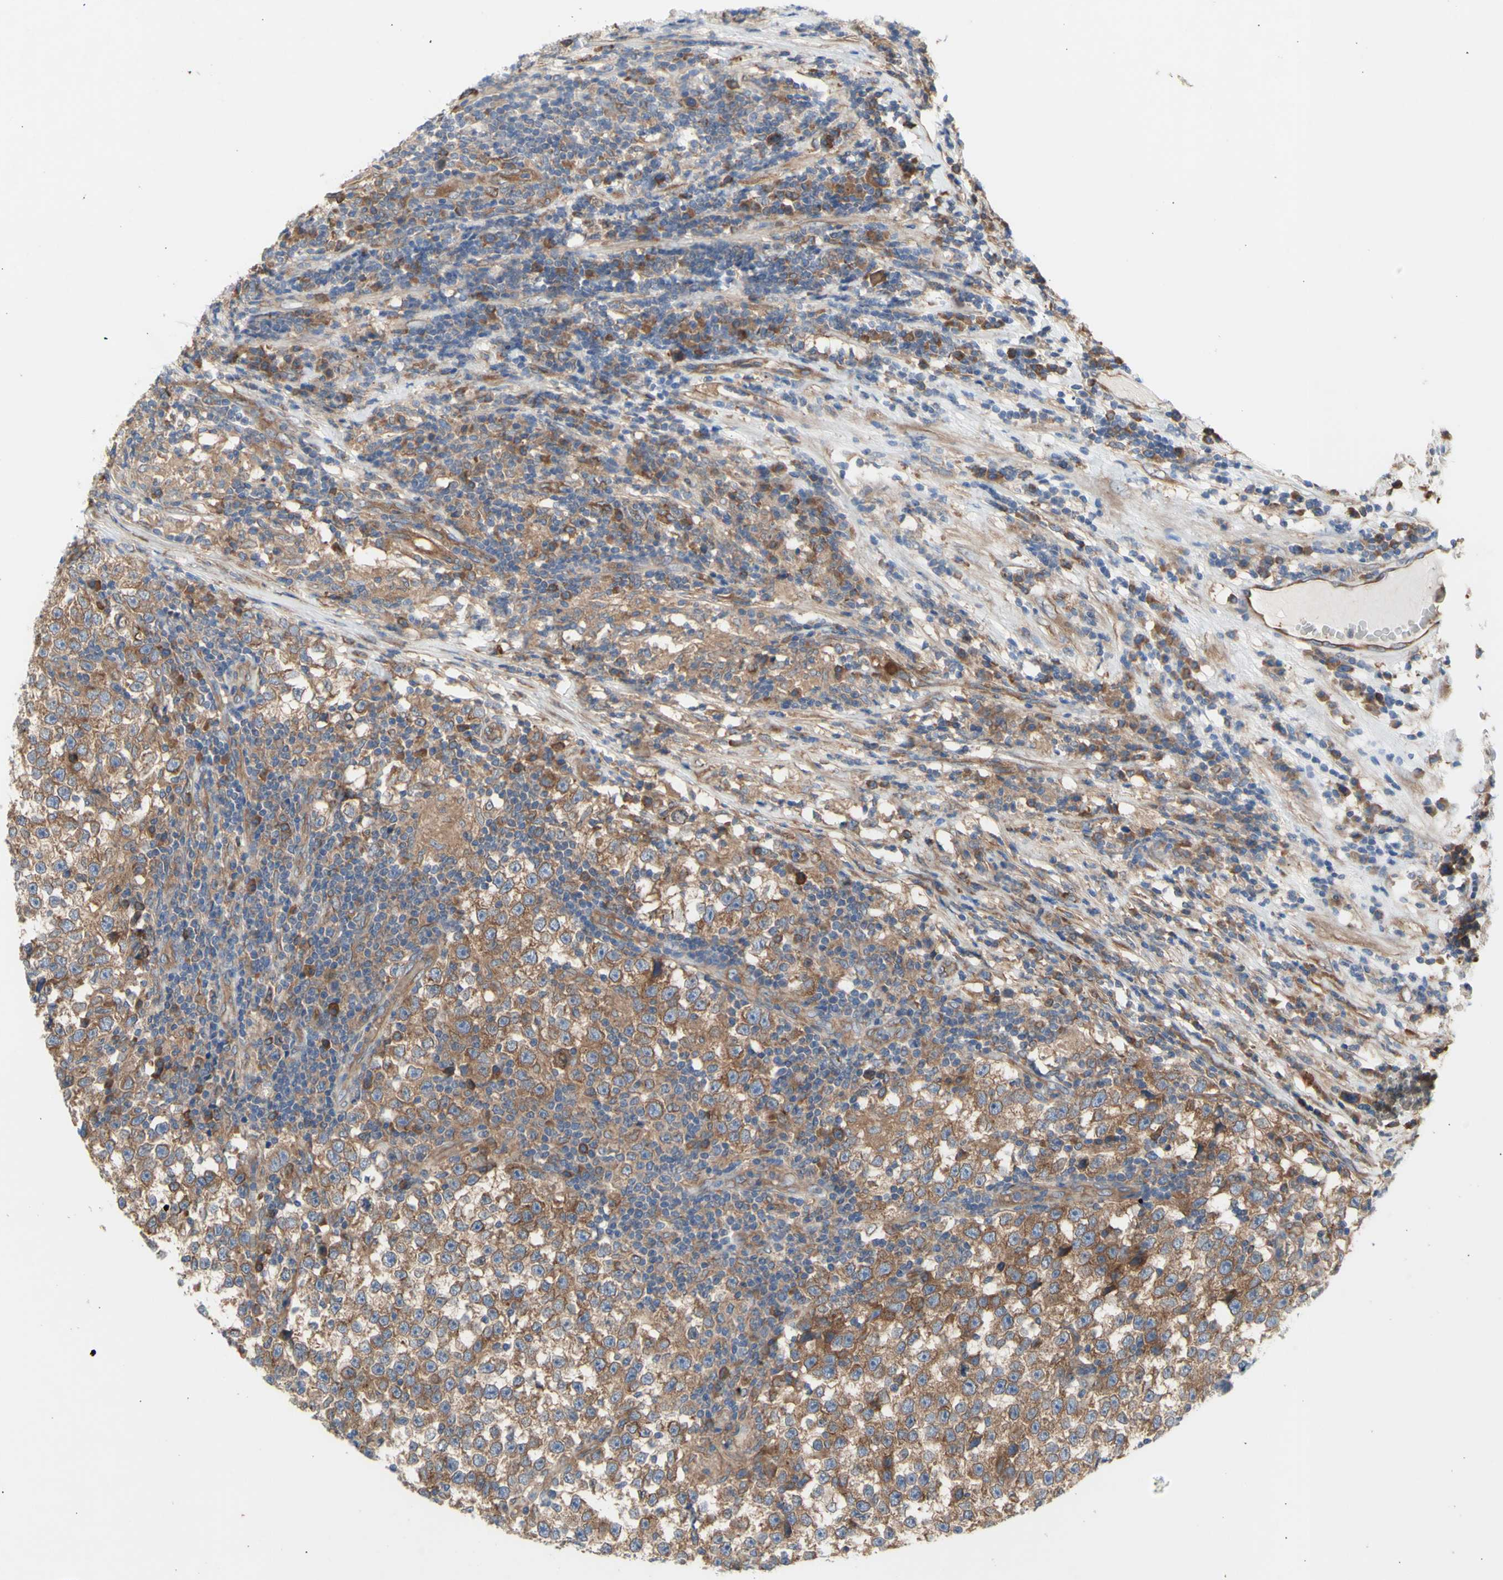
{"staining": {"intensity": "moderate", "quantity": ">75%", "location": "cytoplasmic/membranous"}, "tissue": "testis cancer", "cell_type": "Tumor cells", "image_type": "cancer", "snomed": [{"axis": "morphology", "description": "Seminoma, NOS"}, {"axis": "topography", "description": "Testis"}], "caption": "Human testis cancer (seminoma) stained with a brown dye displays moderate cytoplasmic/membranous positive positivity in about >75% of tumor cells.", "gene": "KLC1", "patient": {"sex": "male", "age": 43}}